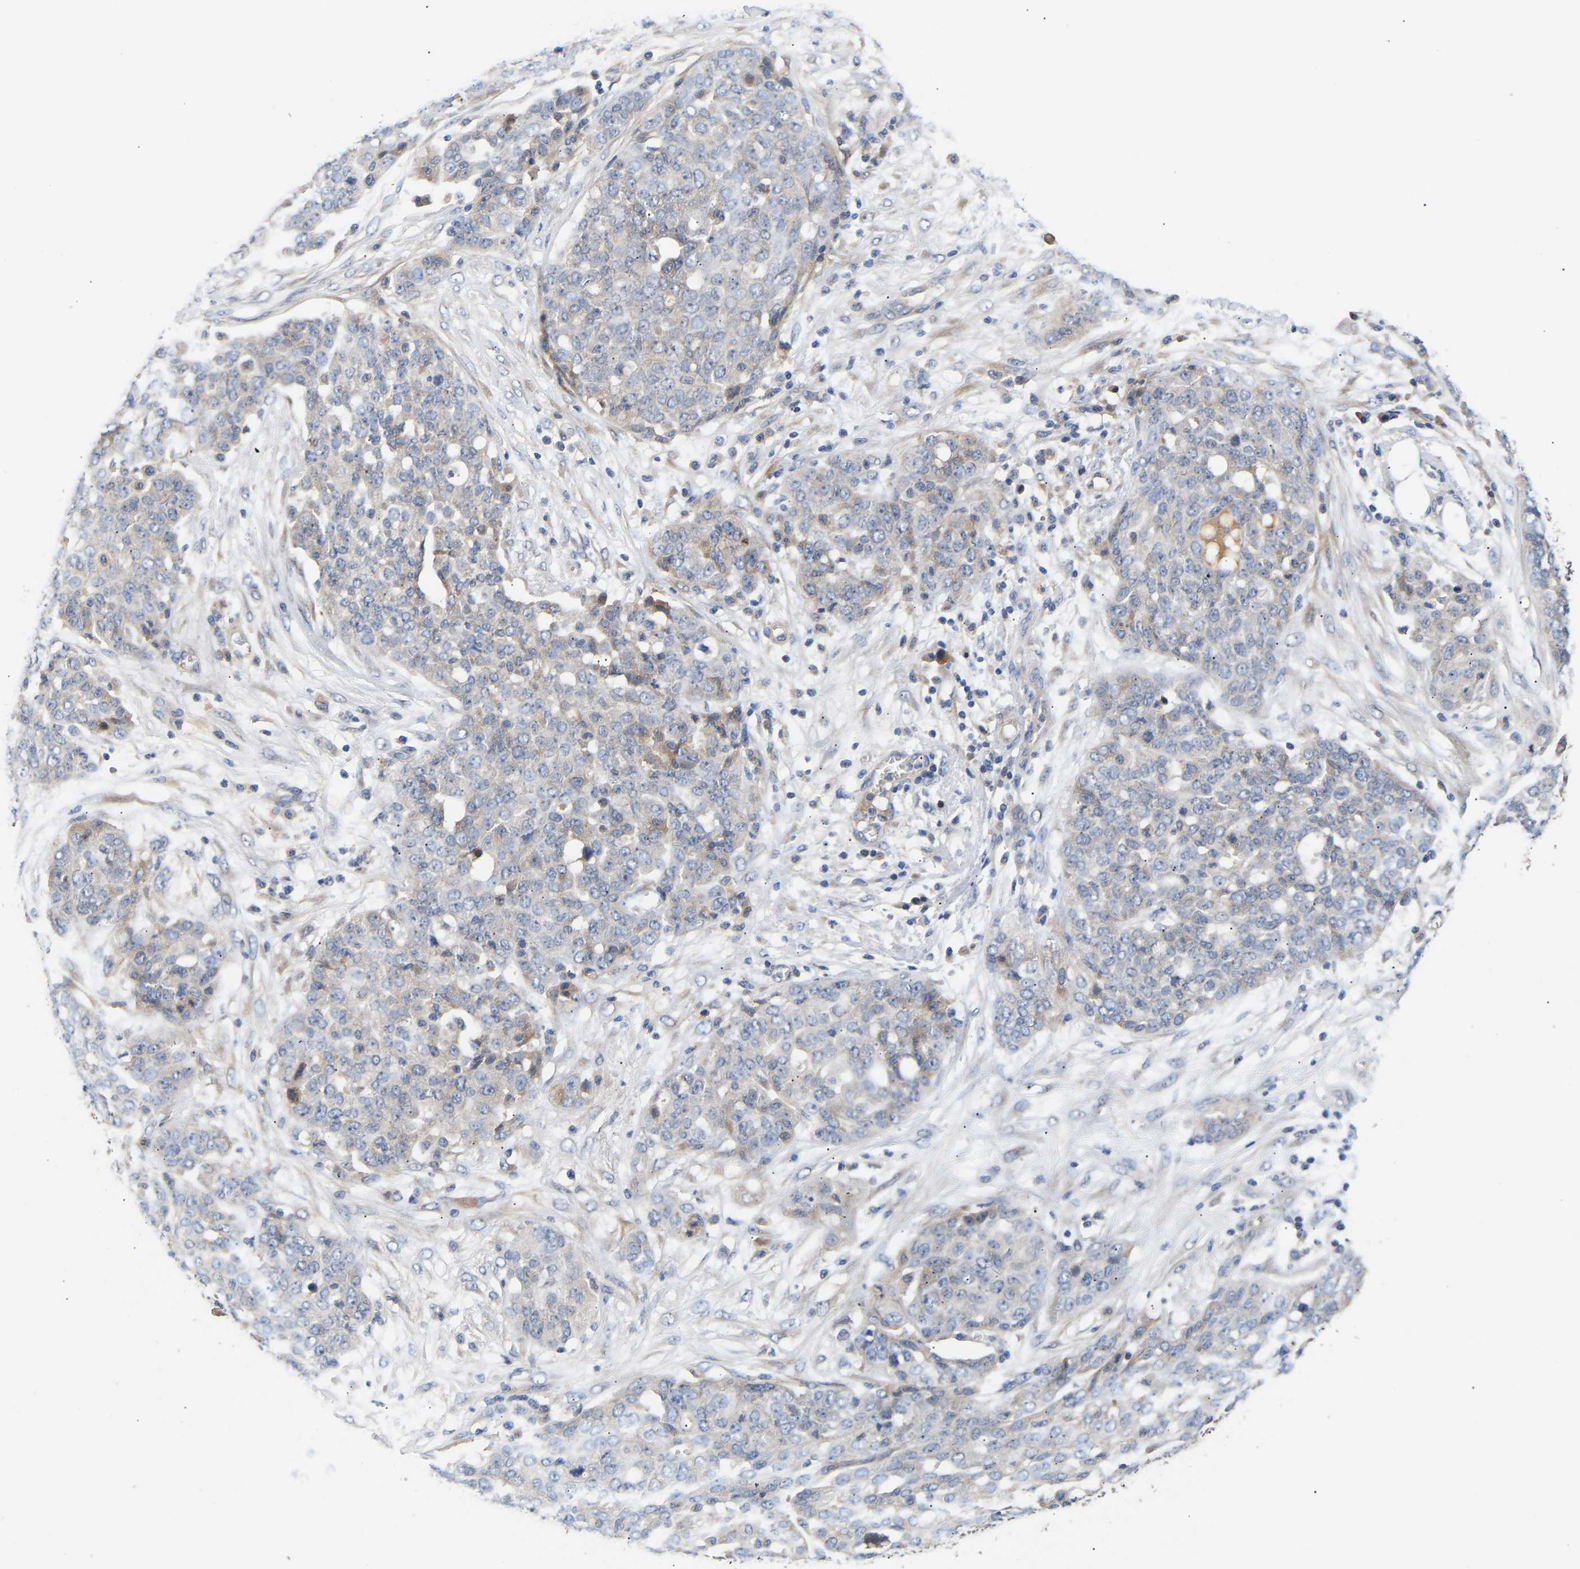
{"staining": {"intensity": "negative", "quantity": "none", "location": "none"}, "tissue": "ovarian cancer", "cell_type": "Tumor cells", "image_type": "cancer", "snomed": [{"axis": "morphology", "description": "Cystadenocarcinoma, serous, NOS"}, {"axis": "topography", "description": "Soft tissue"}, {"axis": "topography", "description": "Ovary"}], "caption": "A micrograph of human ovarian serous cystadenocarcinoma is negative for staining in tumor cells.", "gene": "KASH5", "patient": {"sex": "female", "age": 57}}